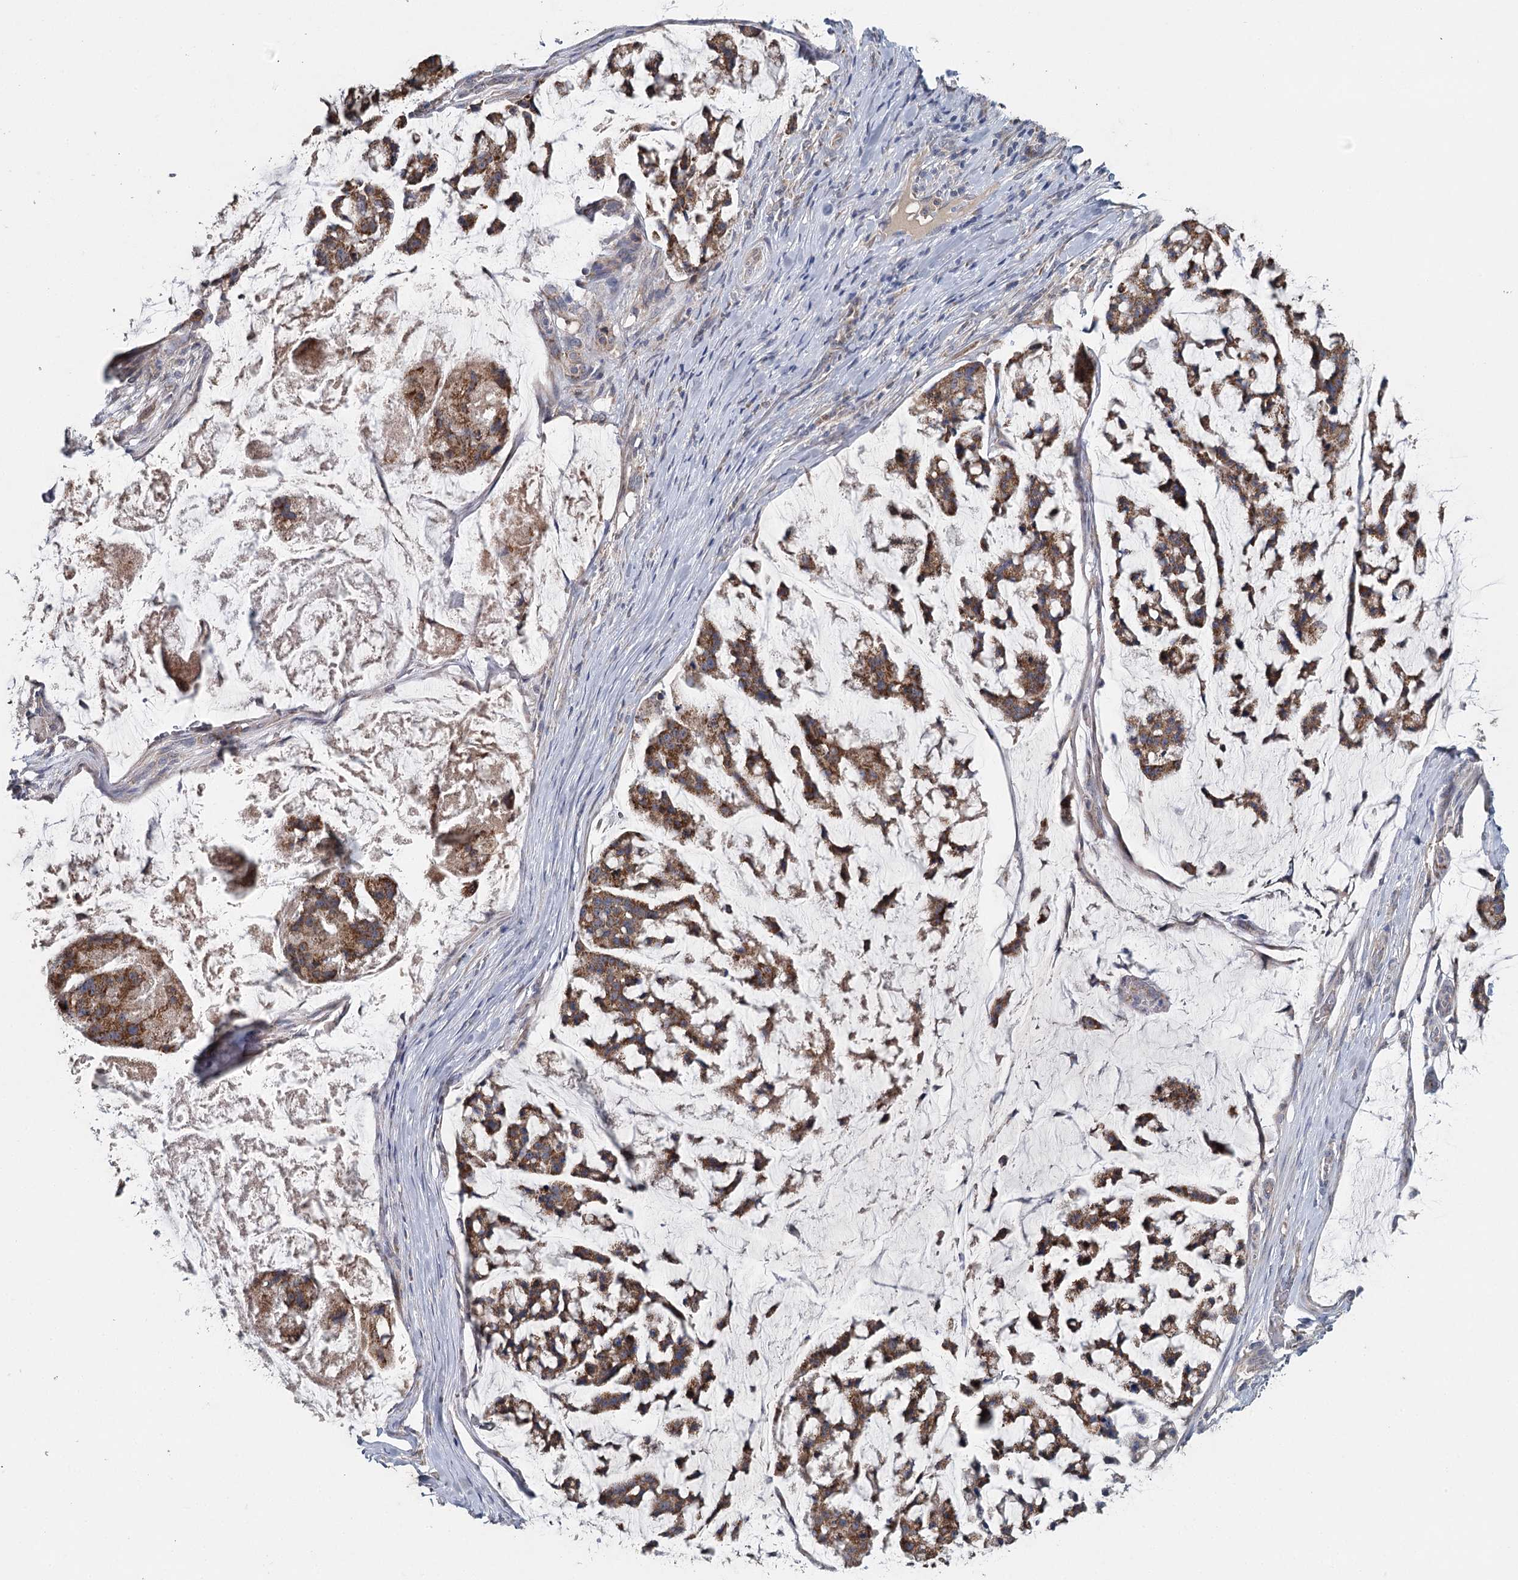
{"staining": {"intensity": "moderate", "quantity": ">75%", "location": "cytoplasmic/membranous"}, "tissue": "stomach cancer", "cell_type": "Tumor cells", "image_type": "cancer", "snomed": [{"axis": "morphology", "description": "Adenocarcinoma, NOS"}, {"axis": "topography", "description": "Stomach, lower"}], "caption": "Tumor cells exhibit moderate cytoplasmic/membranous staining in approximately >75% of cells in adenocarcinoma (stomach).", "gene": "MRPL44", "patient": {"sex": "male", "age": 67}}